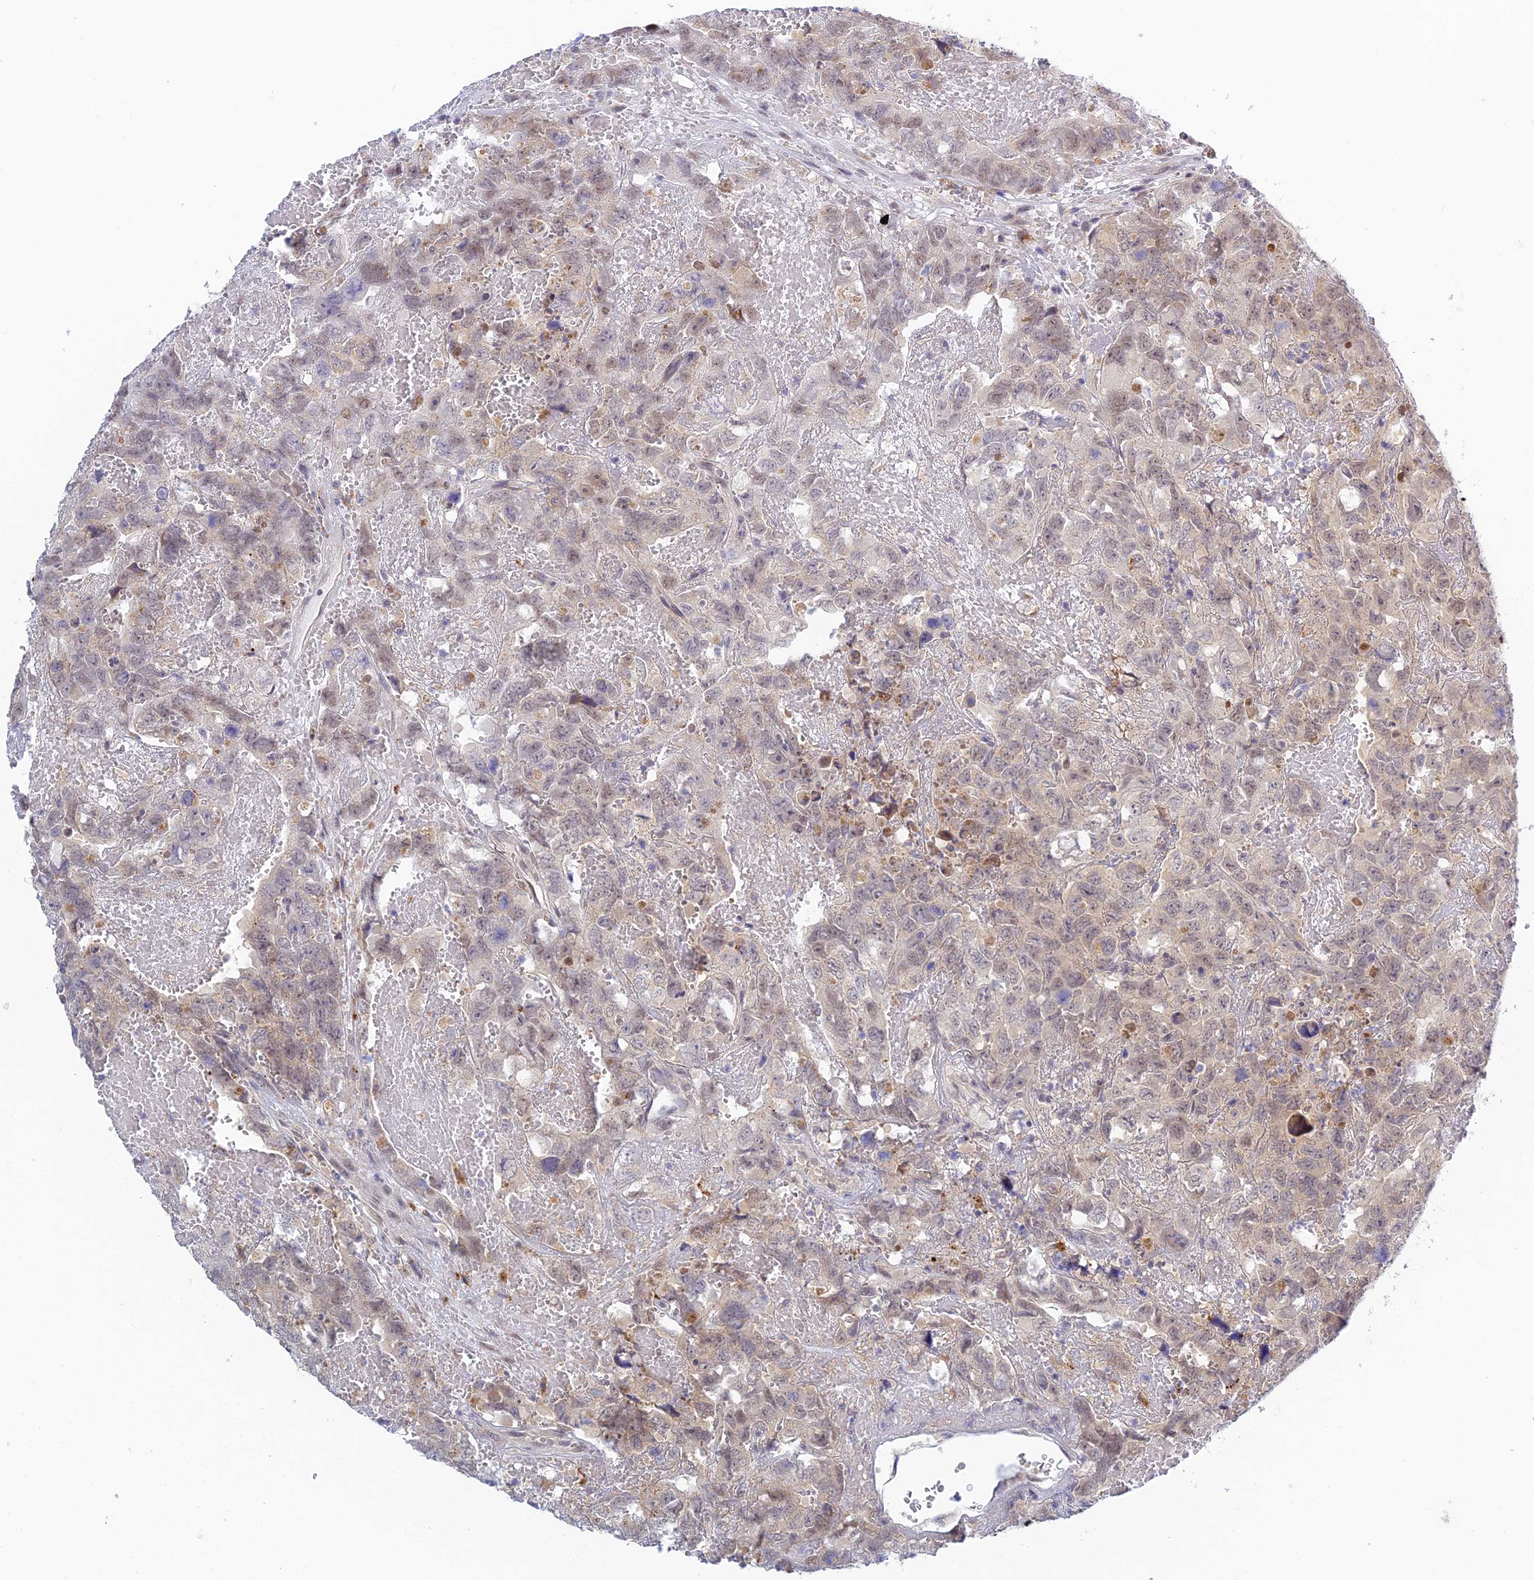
{"staining": {"intensity": "weak", "quantity": "<25%", "location": "nuclear"}, "tissue": "testis cancer", "cell_type": "Tumor cells", "image_type": "cancer", "snomed": [{"axis": "morphology", "description": "Carcinoma, Embryonal, NOS"}, {"axis": "topography", "description": "Testis"}], "caption": "Immunohistochemistry of human embryonal carcinoma (testis) demonstrates no positivity in tumor cells. (Stains: DAB (3,3'-diaminobenzidine) immunohistochemistry (IHC) with hematoxylin counter stain, Microscopy: brightfield microscopy at high magnification).", "gene": "SKIC8", "patient": {"sex": "male", "age": 45}}